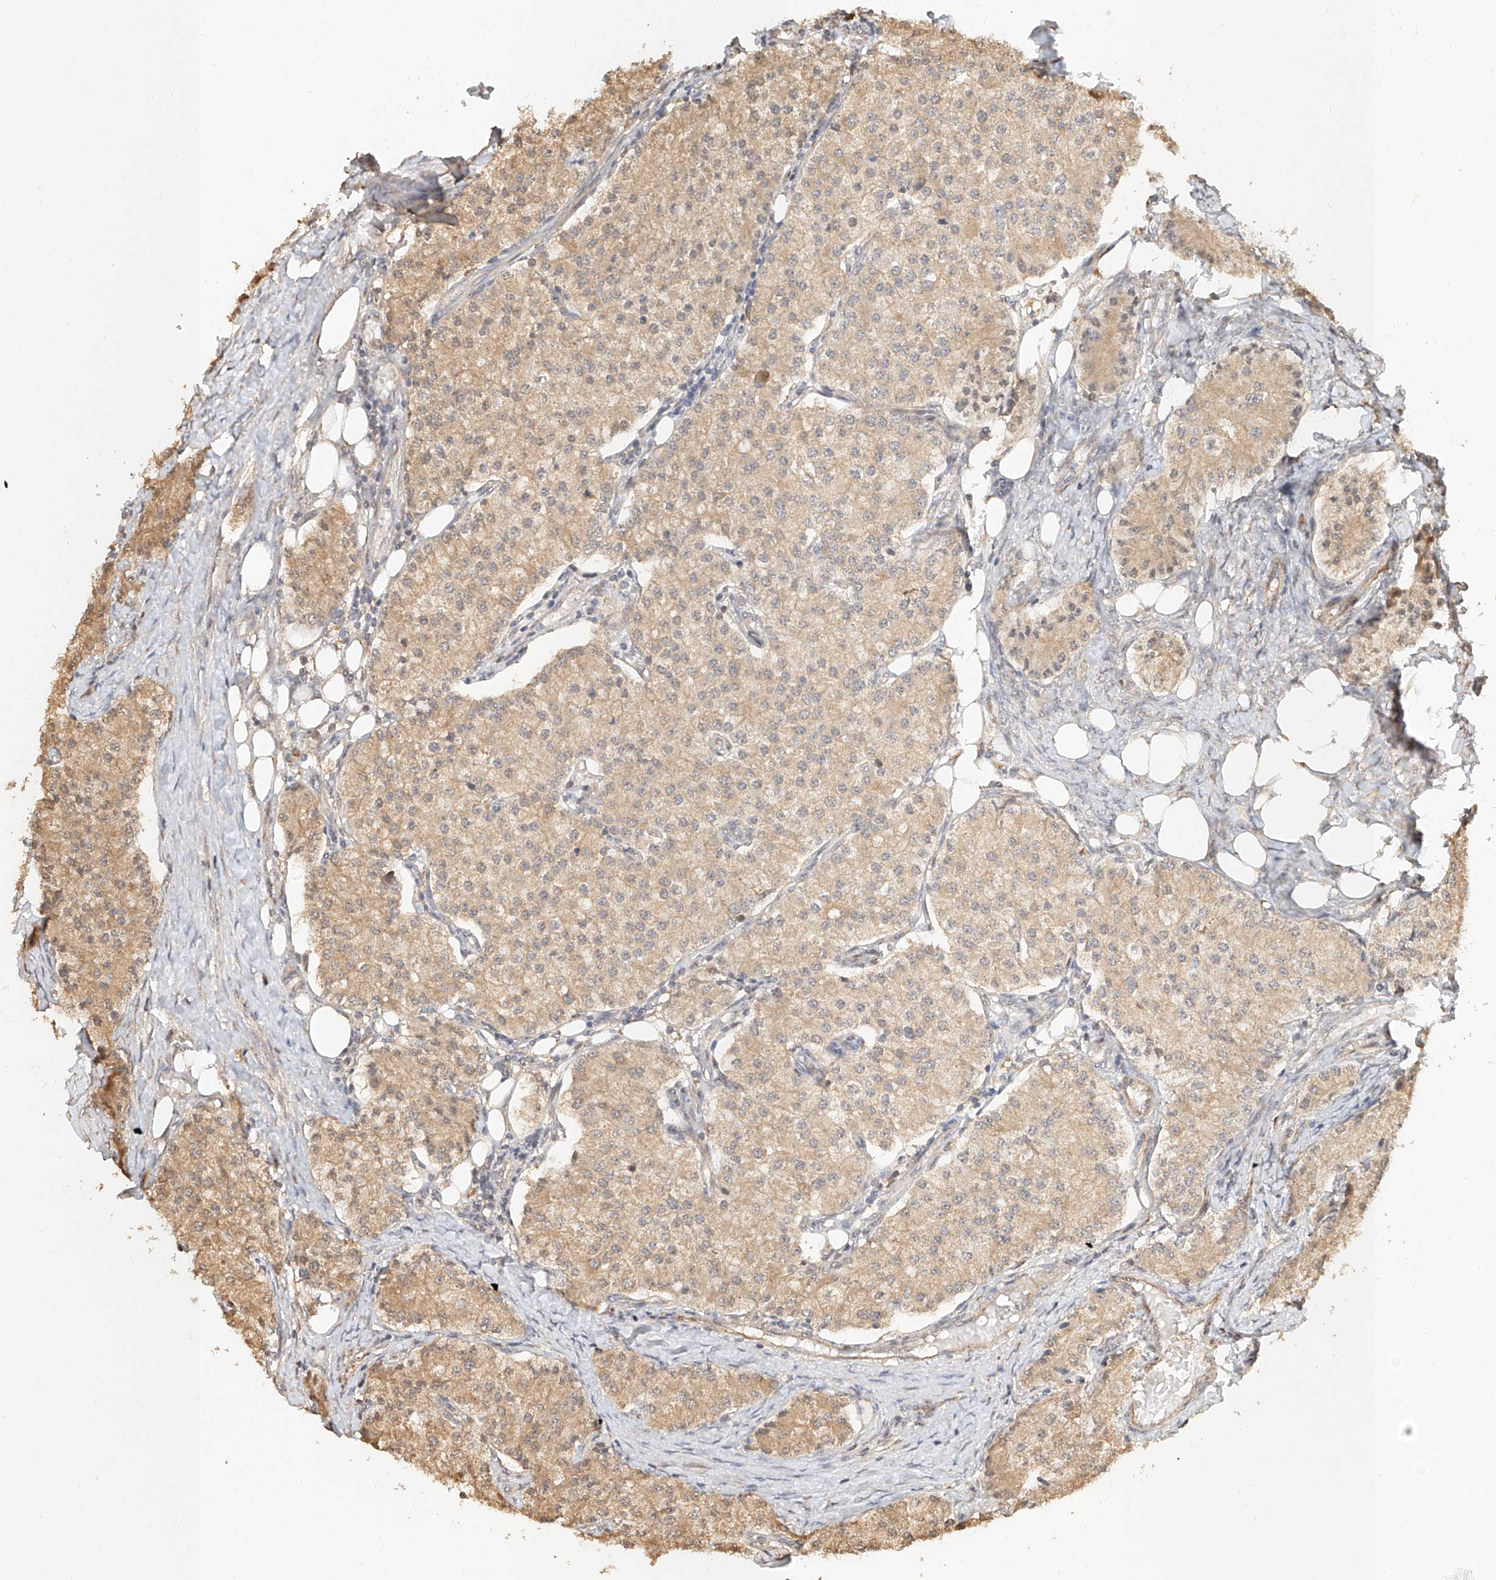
{"staining": {"intensity": "weak", "quantity": ">75%", "location": "cytoplasmic/membranous"}, "tissue": "carcinoid", "cell_type": "Tumor cells", "image_type": "cancer", "snomed": [{"axis": "morphology", "description": "Carcinoid, malignant, NOS"}, {"axis": "topography", "description": "Colon"}], "caption": "This histopathology image shows immunohistochemistry staining of human carcinoid (malignant), with low weak cytoplasmic/membranous positivity in about >75% of tumor cells.", "gene": "NAP1L1", "patient": {"sex": "female", "age": 52}}